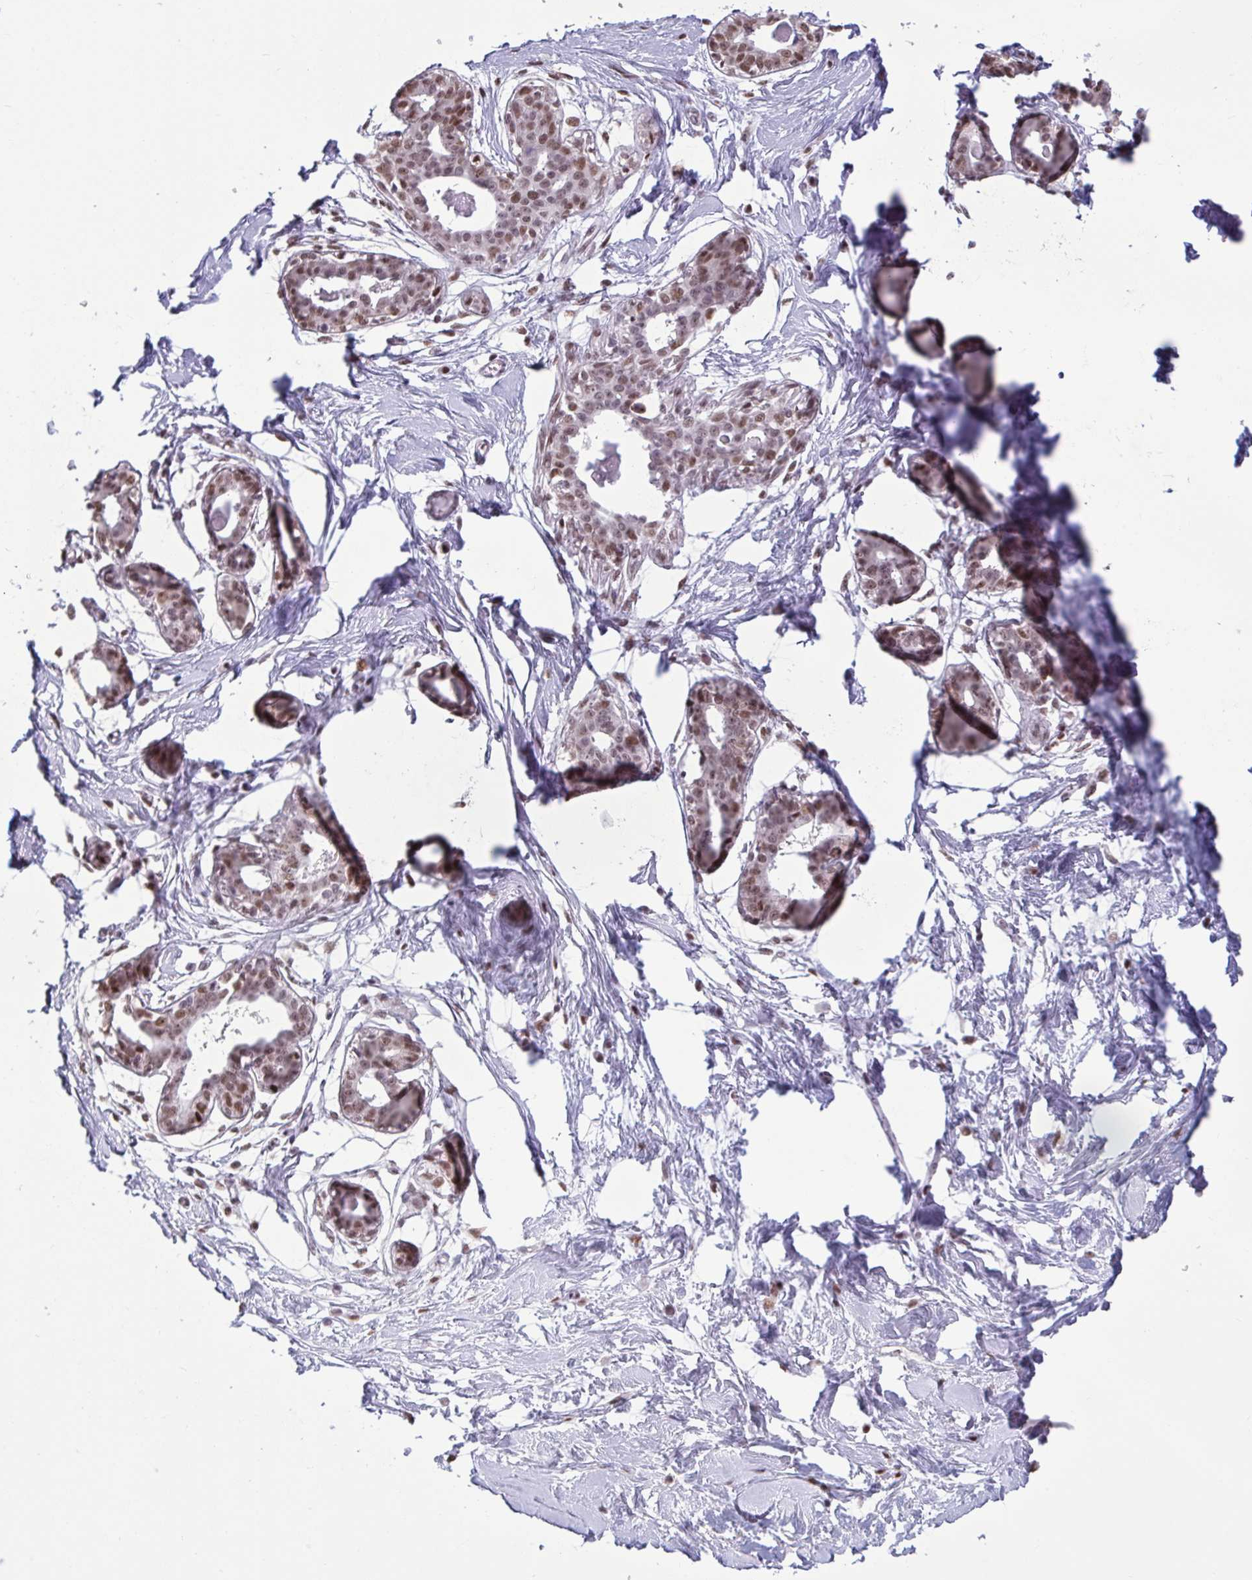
{"staining": {"intensity": "moderate", "quantity": "<25%", "location": "nuclear"}, "tissue": "breast", "cell_type": "Adipocytes", "image_type": "normal", "snomed": [{"axis": "morphology", "description": "Normal tissue, NOS"}, {"axis": "topography", "description": "Breast"}], "caption": "Breast stained for a protein (brown) exhibits moderate nuclear positive expression in about <25% of adipocytes.", "gene": "CBFA2T2", "patient": {"sex": "female", "age": 45}}